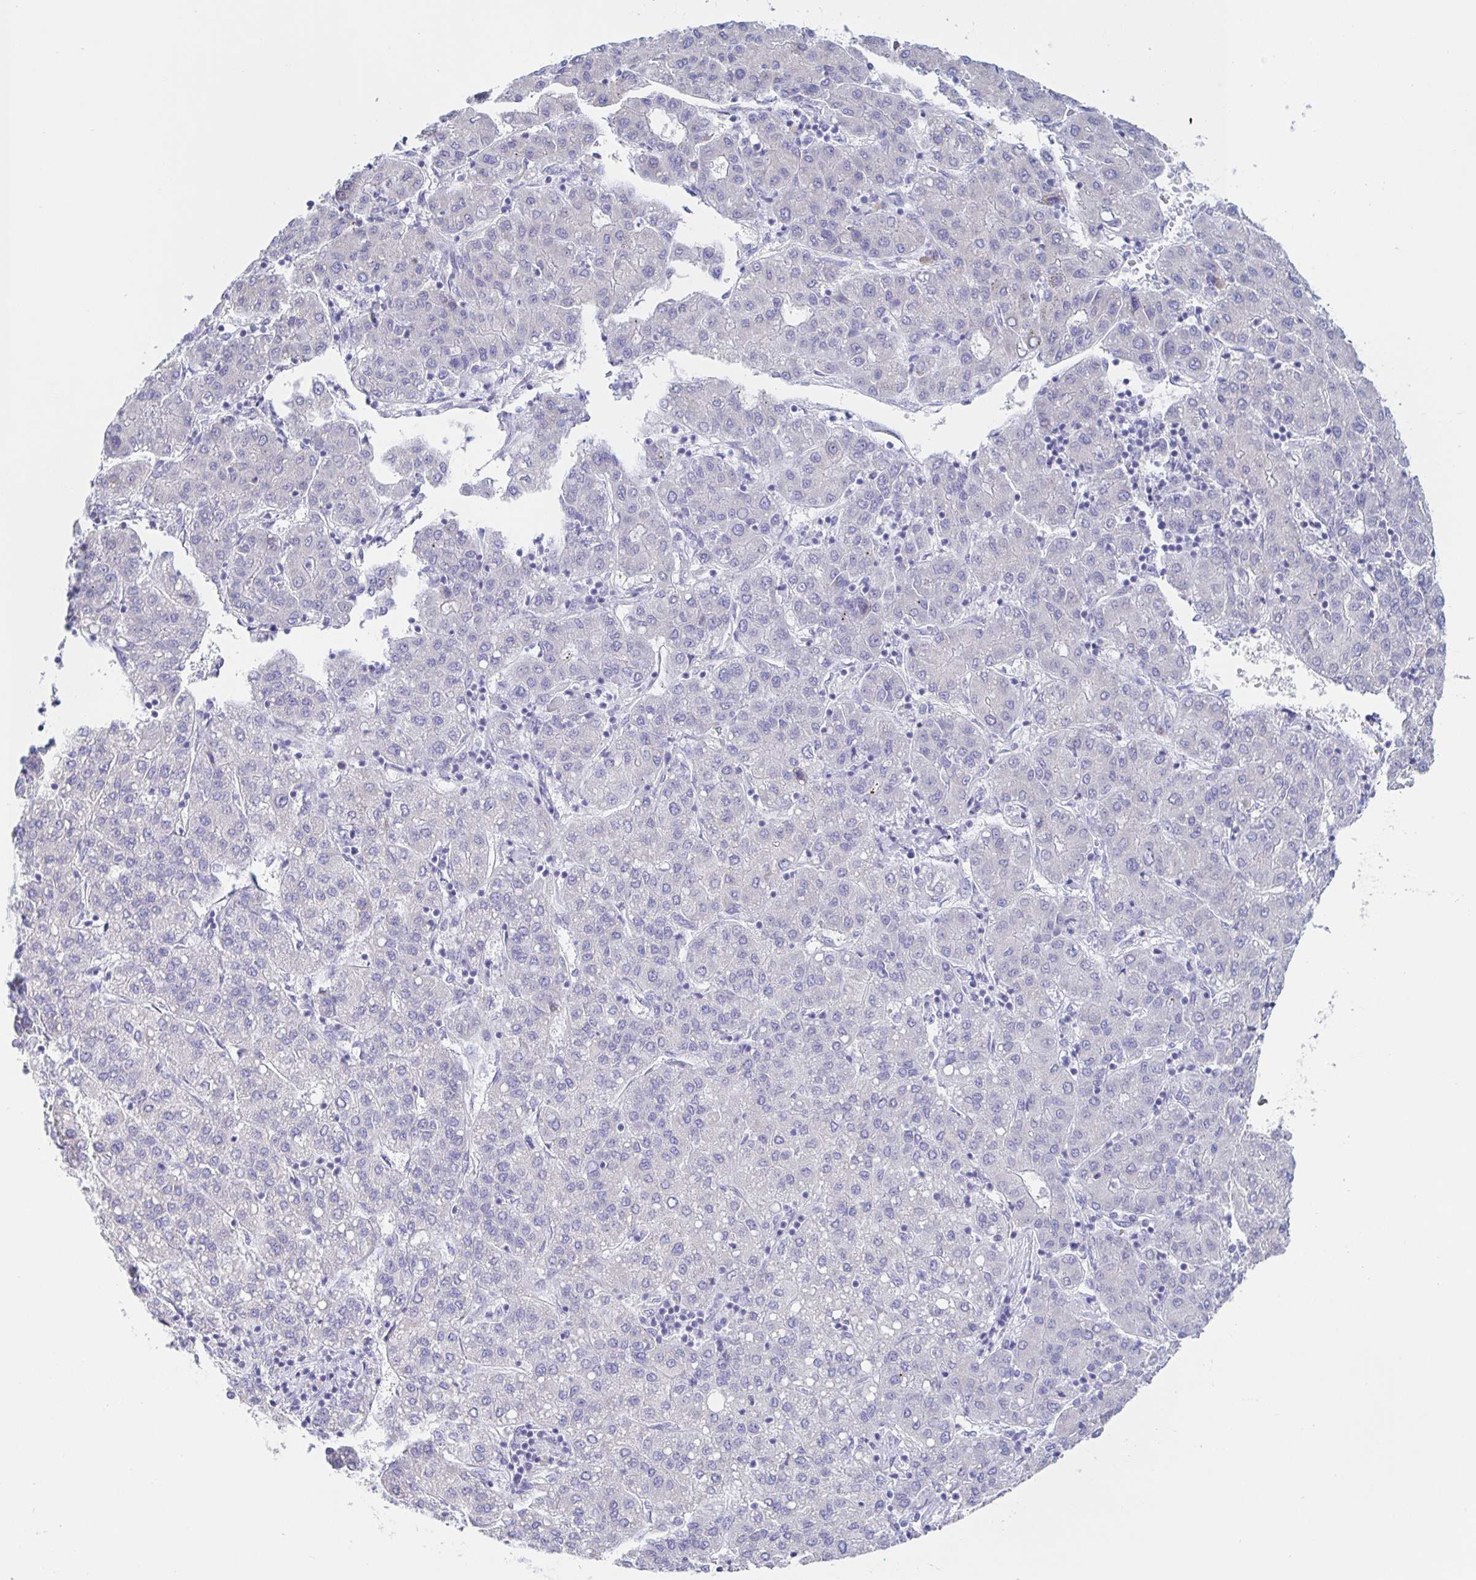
{"staining": {"intensity": "negative", "quantity": "none", "location": "none"}, "tissue": "liver cancer", "cell_type": "Tumor cells", "image_type": "cancer", "snomed": [{"axis": "morphology", "description": "Carcinoma, Hepatocellular, NOS"}, {"axis": "topography", "description": "Liver"}], "caption": "Immunohistochemistry micrograph of liver cancer stained for a protein (brown), which displays no positivity in tumor cells.", "gene": "SIAH3", "patient": {"sex": "male", "age": 65}}